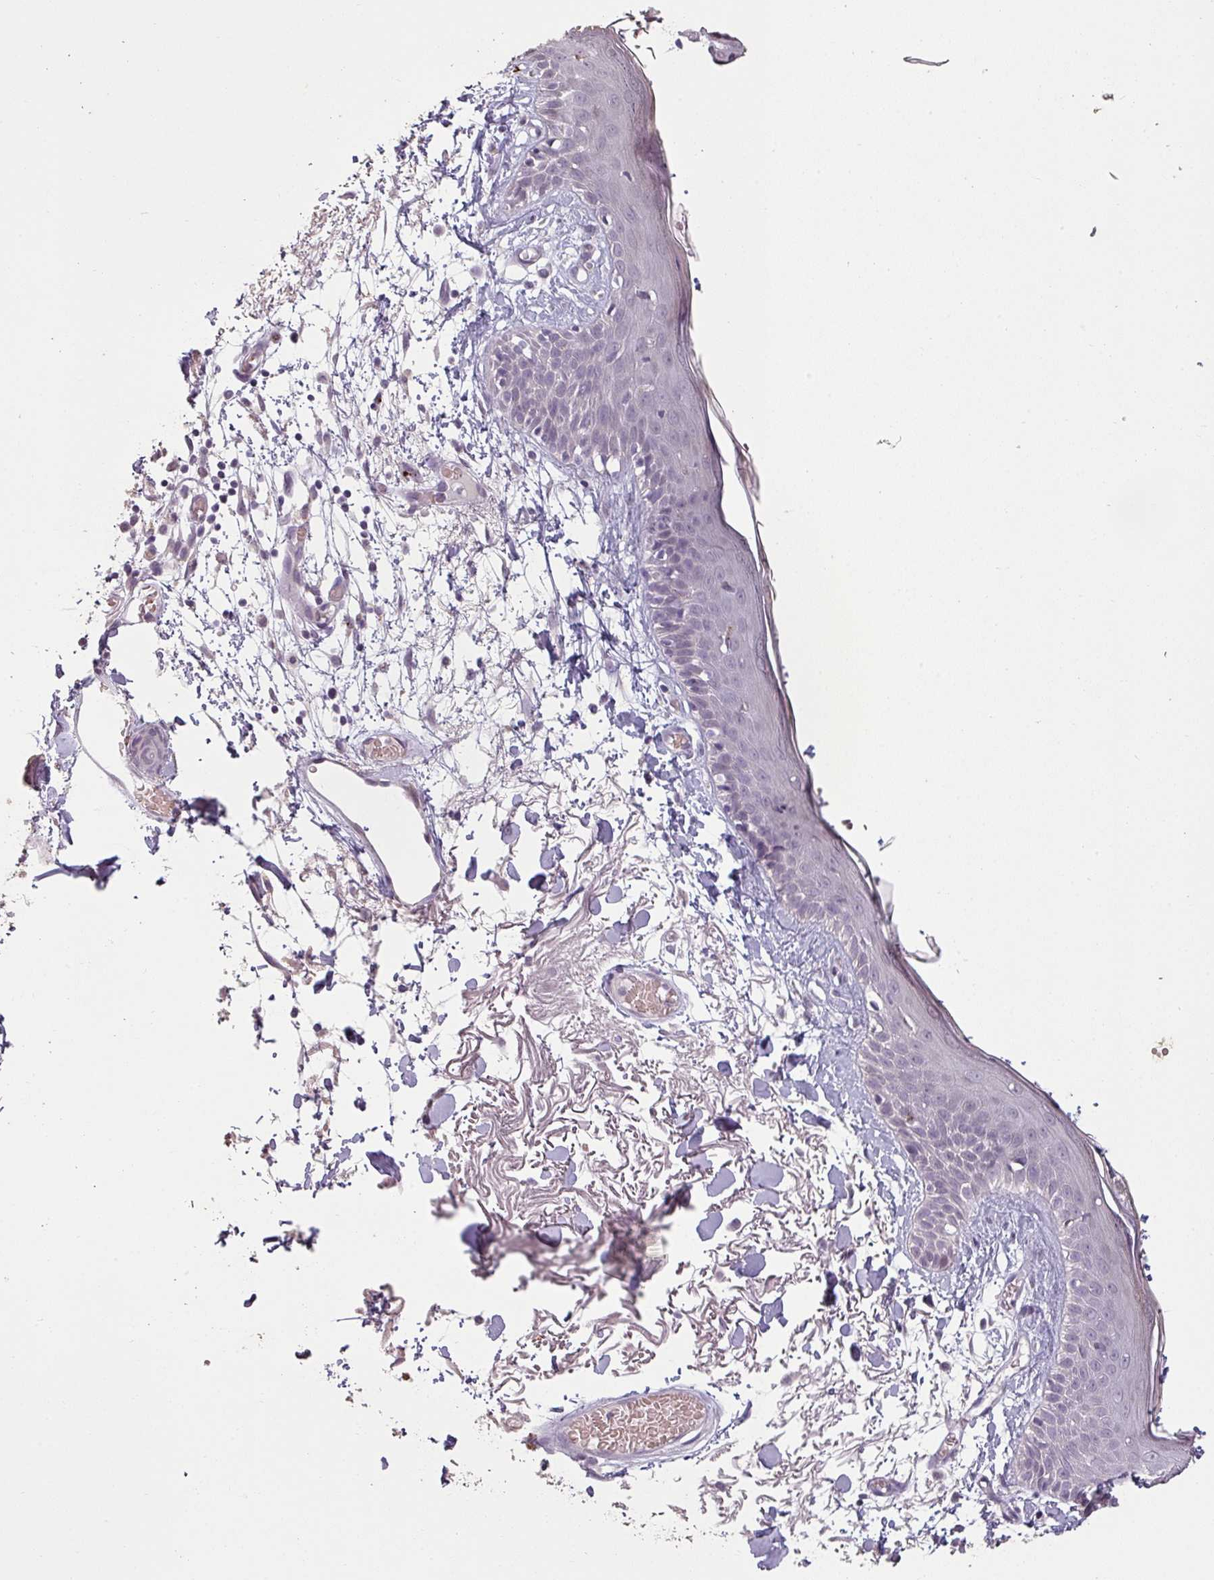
{"staining": {"intensity": "negative", "quantity": "none", "location": "none"}, "tissue": "skin", "cell_type": "Fibroblasts", "image_type": "normal", "snomed": [{"axis": "morphology", "description": "Normal tissue, NOS"}, {"axis": "topography", "description": "Skin"}], "caption": "Immunohistochemistry (IHC) of benign human skin reveals no staining in fibroblasts.", "gene": "LYPLA1", "patient": {"sex": "male", "age": 79}}